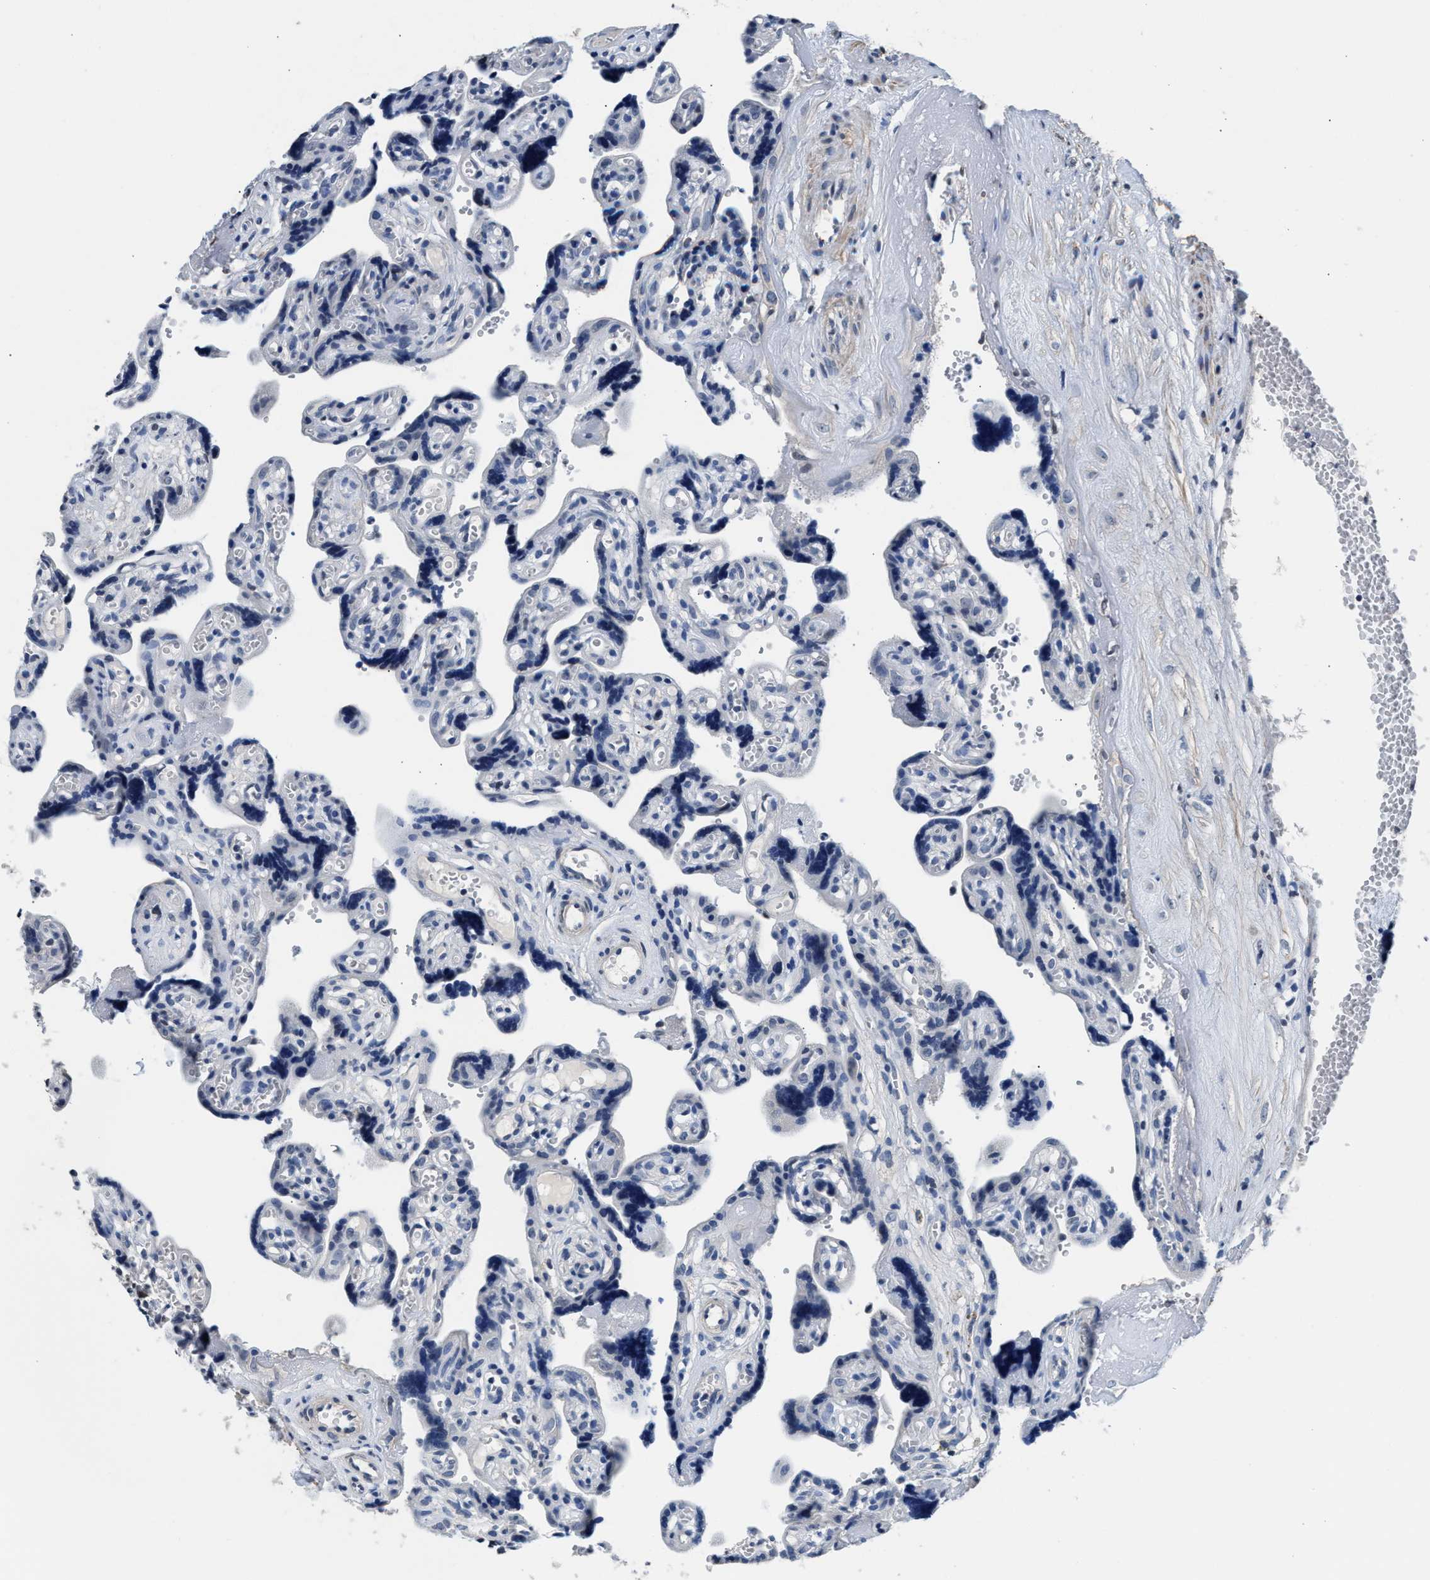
{"staining": {"intensity": "weak", "quantity": "<25%", "location": "cytoplasmic/membranous"}, "tissue": "placenta", "cell_type": "Decidual cells", "image_type": "normal", "snomed": [{"axis": "morphology", "description": "Normal tissue, NOS"}, {"axis": "topography", "description": "Placenta"}], "caption": "IHC of unremarkable human placenta demonstrates no expression in decidual cells.", "gene": "MYH3", "patient": {"sex": "female", "age": 30}}